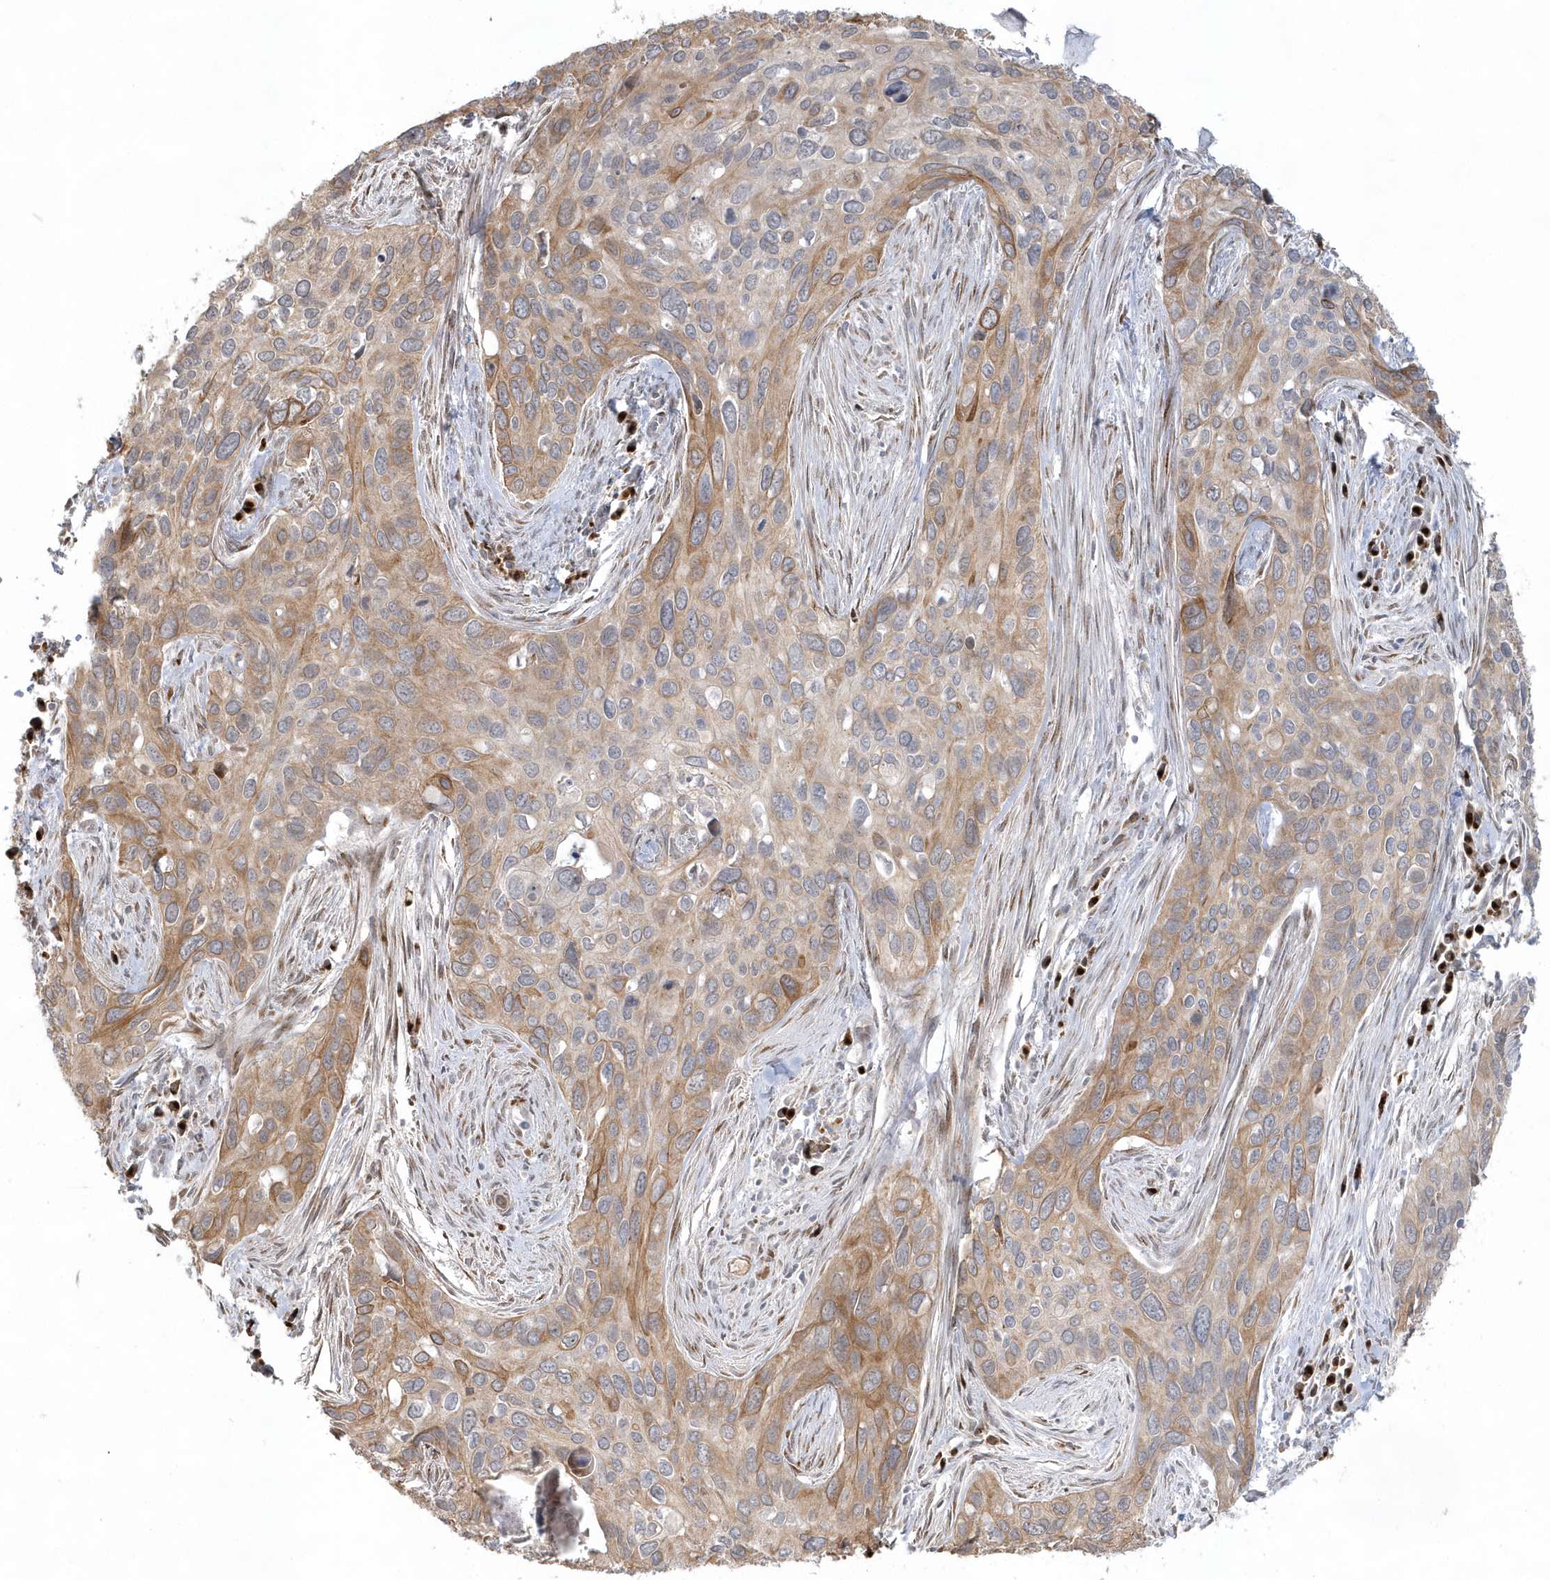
{"staining": {"intensity": "moderate", "quantity": "25%-75%", "location": "cytoplasmic/membranous"}, "tissue": "cervical cancer", "cell_type": "Tumor cells", "image_type": "cancer", "snomed": [{"axis": "morphology", "description": "Squamous cell carcinoma, NOS"}, {"axis": "topography", "description": "Cervix"}], "caption": "An IHC photomicrograph of tumor tissue is shown. Protein staining in brown labels moderate cytoplasmic/membranous positivity in cervical cancer within tumor cells.", "gene": "DHFR", "patient": {"sex": "female", "age": 55}}